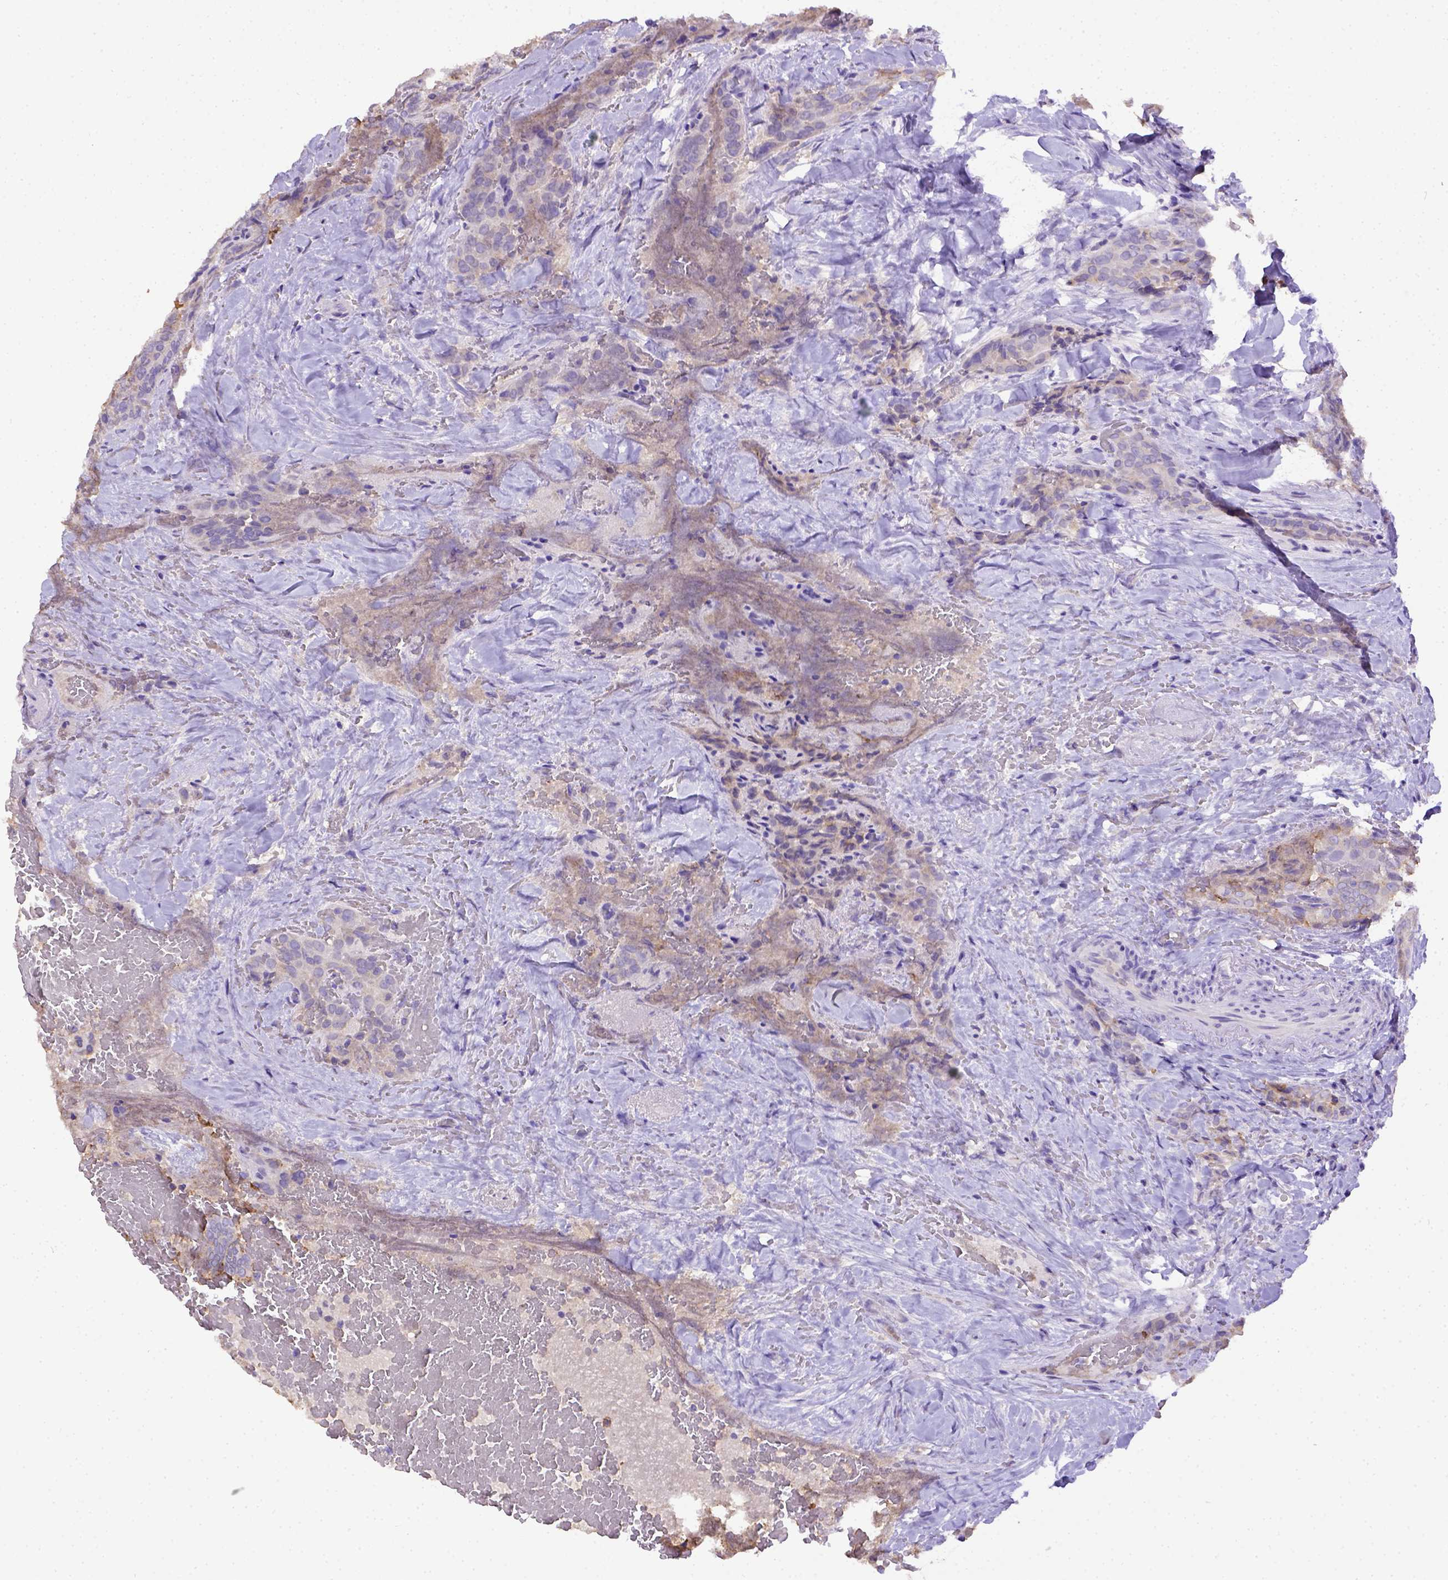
{"staining": {"intensity": "weak", "quantity": "25%-75%", "location": "cytoplasmic/membranous"}, "tissue": "thyroid cancer", "cell_type": "Tumor cells", "image_type": "cancer", "snomed": [{"axis": "morphology", "description": "Papillary adenocarcinoma, NOS"}, {"axis": "topography", "description": "Thyroid gland"}], "caption": "Protein positivity by immunohistochemistry (IHC) shows weak cytoplasmic/membranous staining in about 25%-75% of tumor cells in thyroid cancer. (DAB IHC, brown staining for protein, blue staining for nuclei).", "gene": "B3GAT1", "patient": {"sex": "male", "age": 61}}